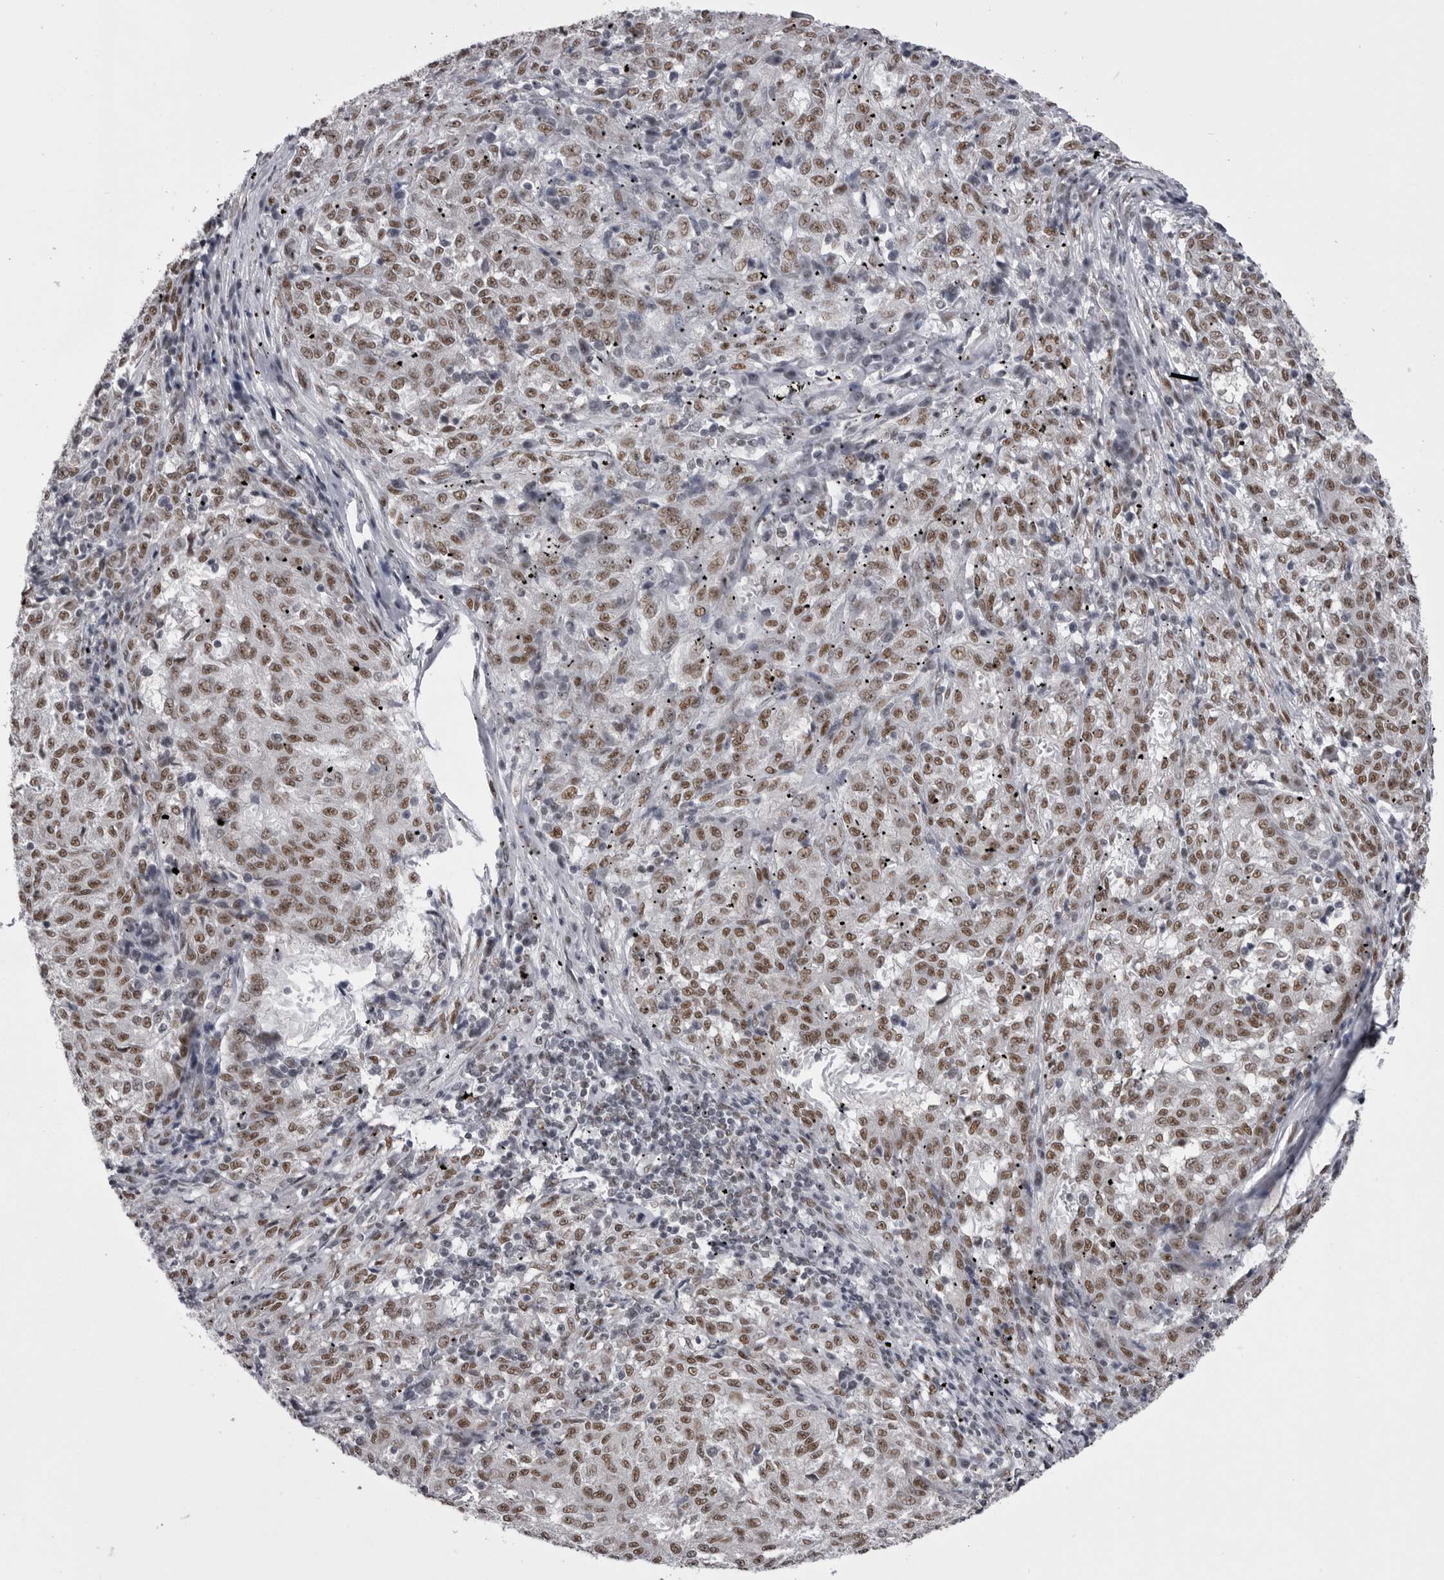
{"staining": {"intensity": "moderate", "quantity": ">75%", "location": "nuclear"}, "tissue": "melanoma", "cell_type": "Tumor cells", "image_type": "cancer", "snomed": [{"axis": "morphology", "description": "Malignant melanoma, NOS"}, {"axis": "topography", "description": "Skin"}], "caption": "A medium amount of moderate nuclear expression is appreciated in approximately >75% of tumor cells in melanoma tissue.", "gene": "MEPCE", "patient": {"sex": "female", "age": 72}}